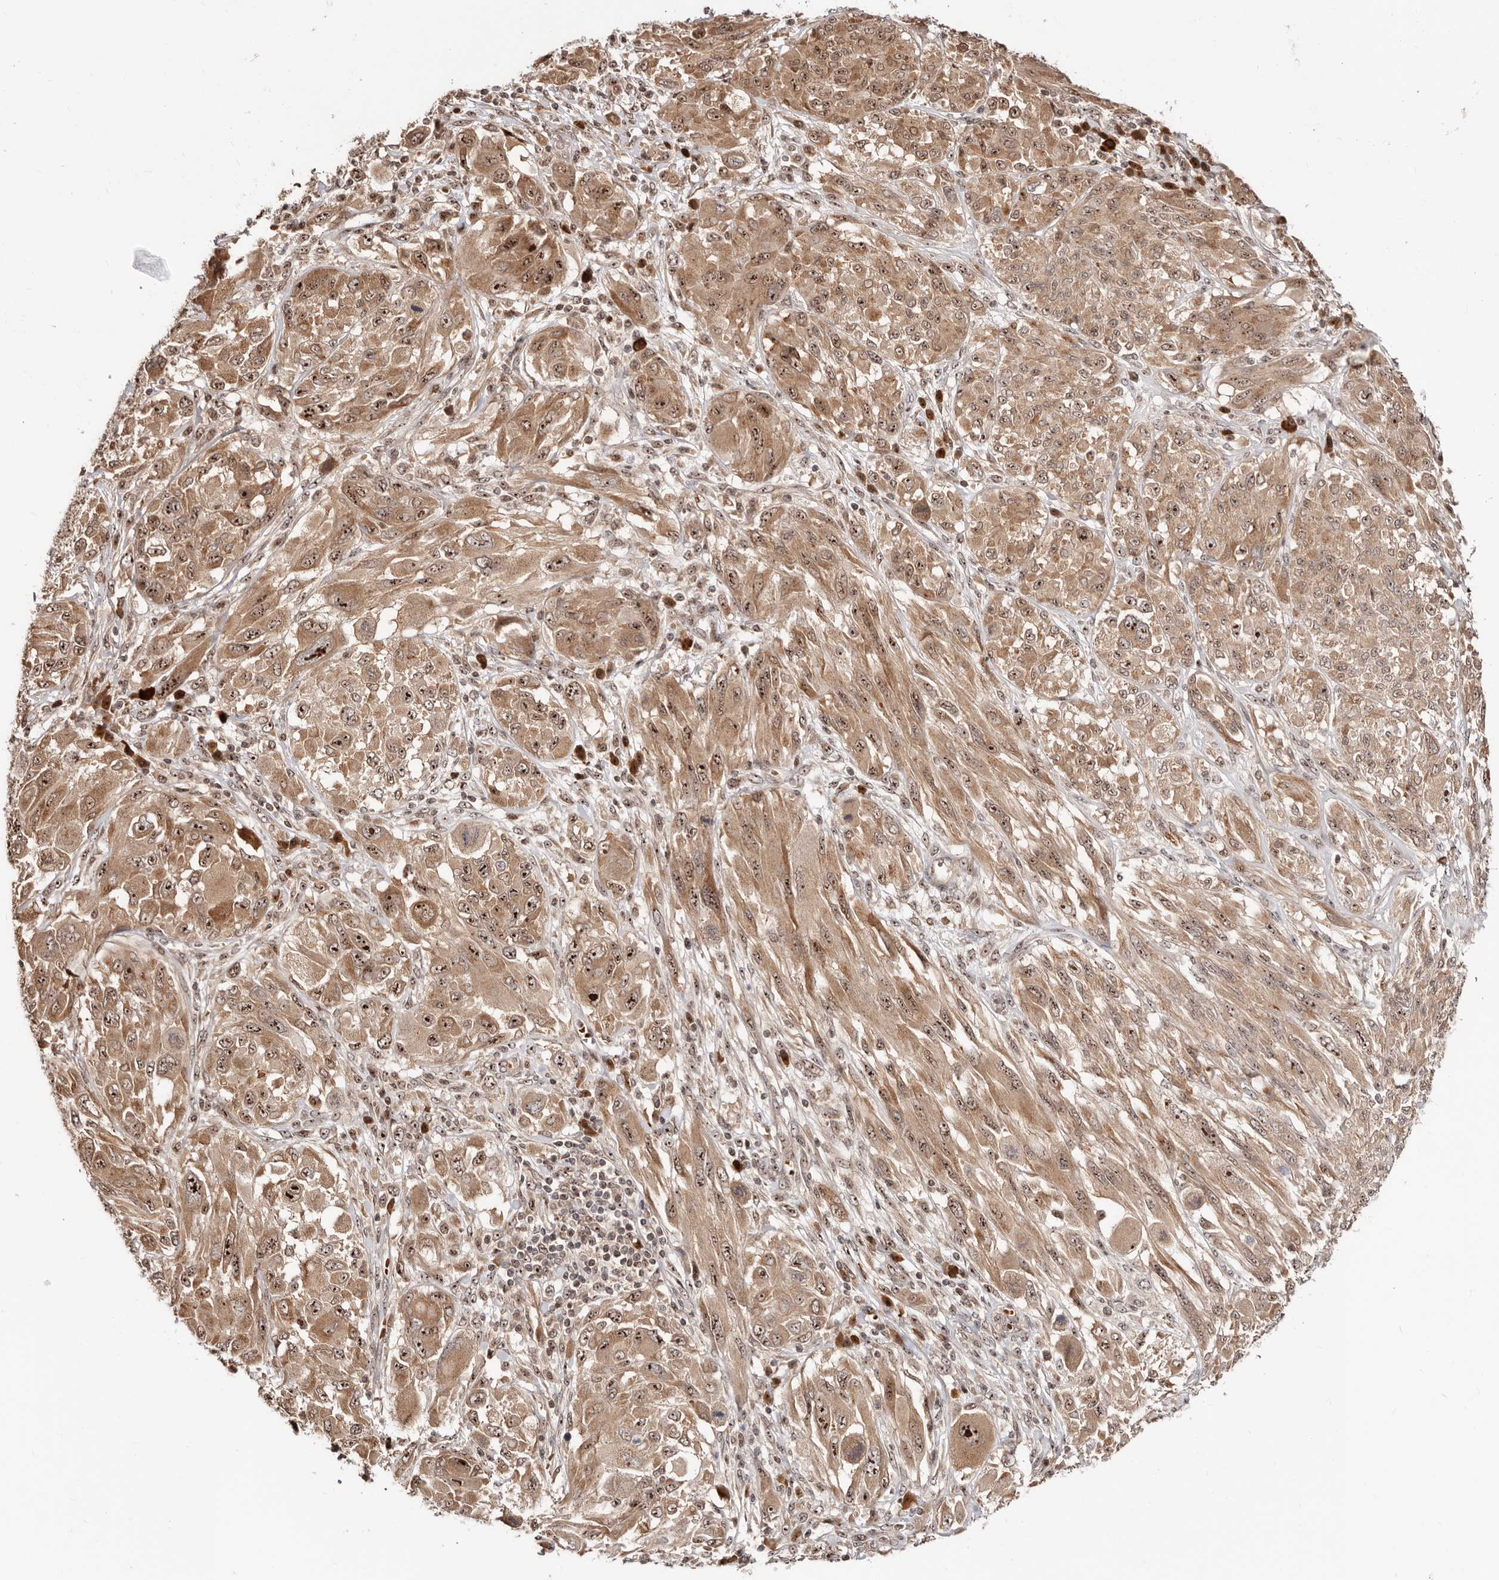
{"staining": {"intensity": "moderate", "quantity": ">75%", "location": "cytoplasmic/membranous,nuclear"}, "tissue": "melanoma", "cell_type": "Tumor cells", "image_type": "cancer", "snomed": [{"axis": "morphology", "description": "Malignant melanoma, NOS"}, {"axis": "topography", "description": "Skin"}], "caption": "IHC (DAB (3,3'-diaminobenzidine)) staining of malignant melanoma demonstrates moderate cytoplasmic/membranous and nuclear protein expression in approximately >75% of tumor cells.", "gene": "APOL6", "patient": {"sex": "female", "age": 91}}